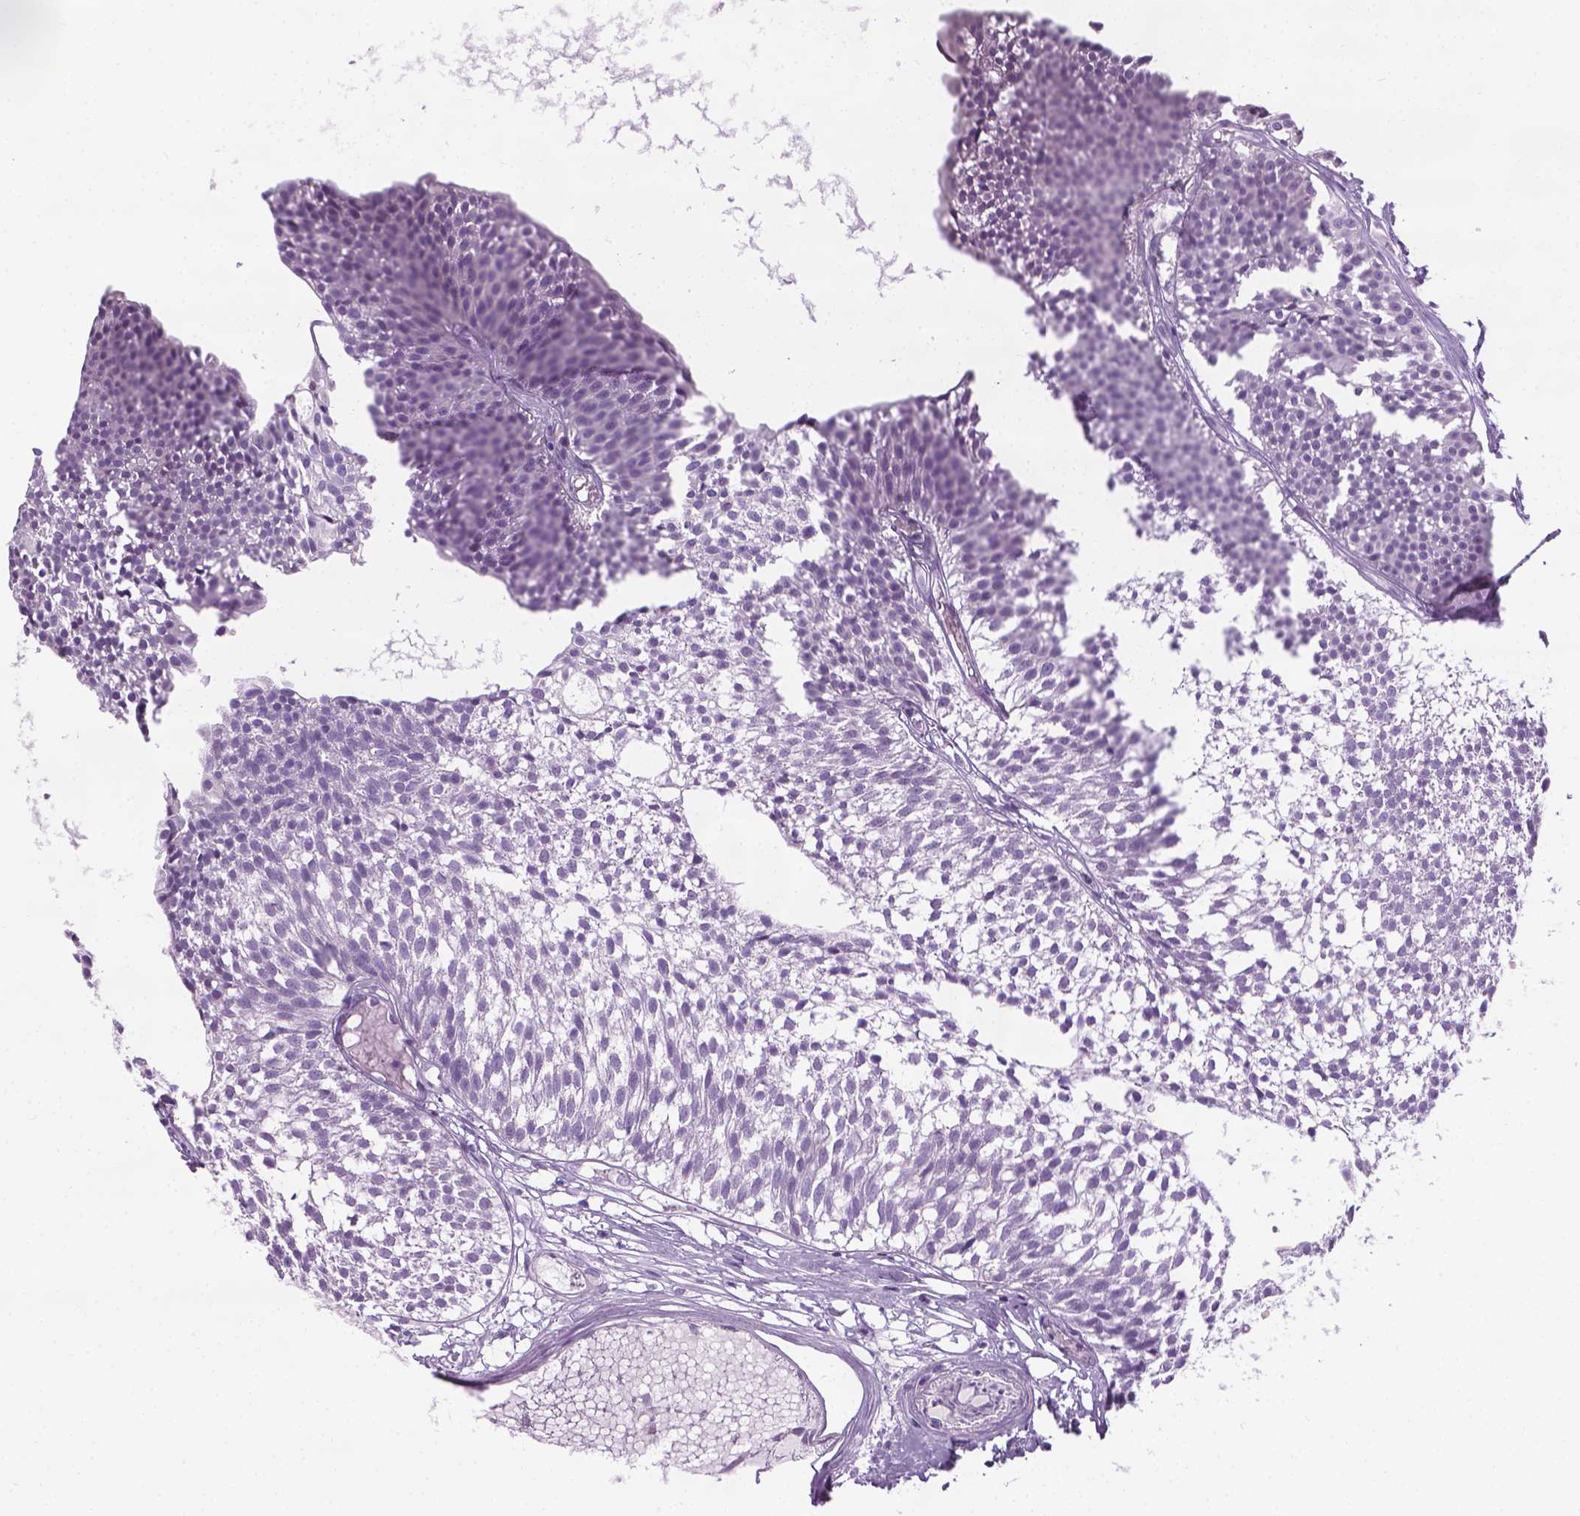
{"staining": {"intensity": "negative", "quantity": "none", "location": "none"}, "tissue": "urothelial cancer", "cell_type": "Tumor cells", "image_type": "cancer", "snomed": [{"axis": "morphology", "description": "Urothelial carcinoma, Low grade"}, {"axis": "topography", "description": "Urinary bladder"}], "caption": "Tumor cells are negative for brown protein staining in urothelial carcinoma (low-grade). The staining was performed using DAB to visualize the protein expression in brown, while the nuclei were stained in blue with hematoxylin (Magnification: 20x).", "gene": "DNAI7", "patient": {"sex": "male", "age": 63}}